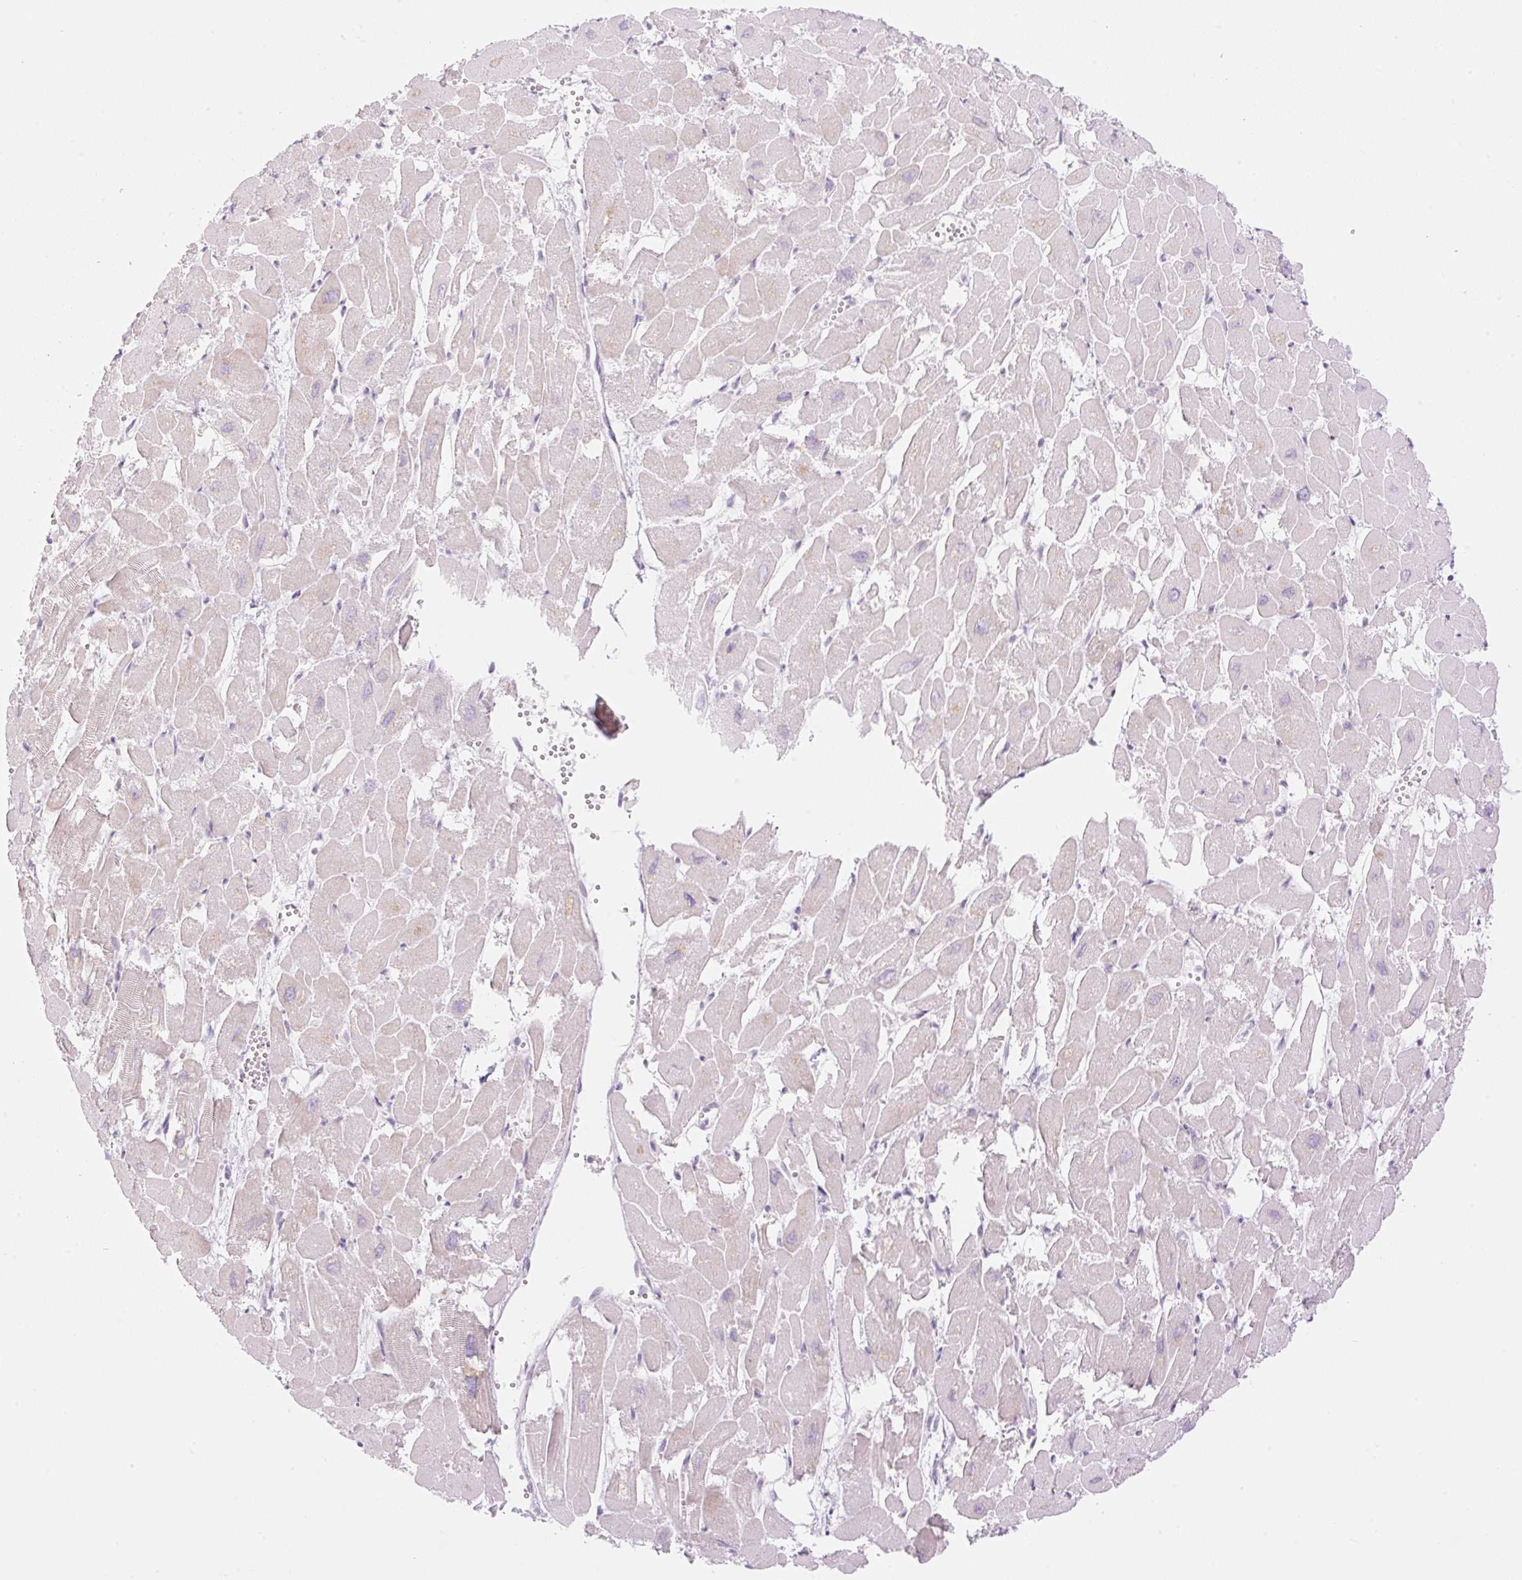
{"staining": {"intensity": "weak", "quantity": "<25%", "location": "cytoplasmic/membranous"}, "tissue": "heart muscle", "cell_type": "Cardiomyocytes", "image_type": "normal", "snomed": [{"axis": "morphology", "description": "Normal tissue, NOS"}, {"axis": "topography", "description": "Heart"}], "caption": "This is a photomicrograph of IHC staining of unremarkable heart muscle, which shows no staining in cardiomyocytes. (Stains: DAB (3,3'-diaminobenzidine) IHC with hematoxylin counter stain, Microscopy: brightfield microscopy at high magnification).", "gene": "TBX15", "patient": {"sex": "male", "age": 54}}